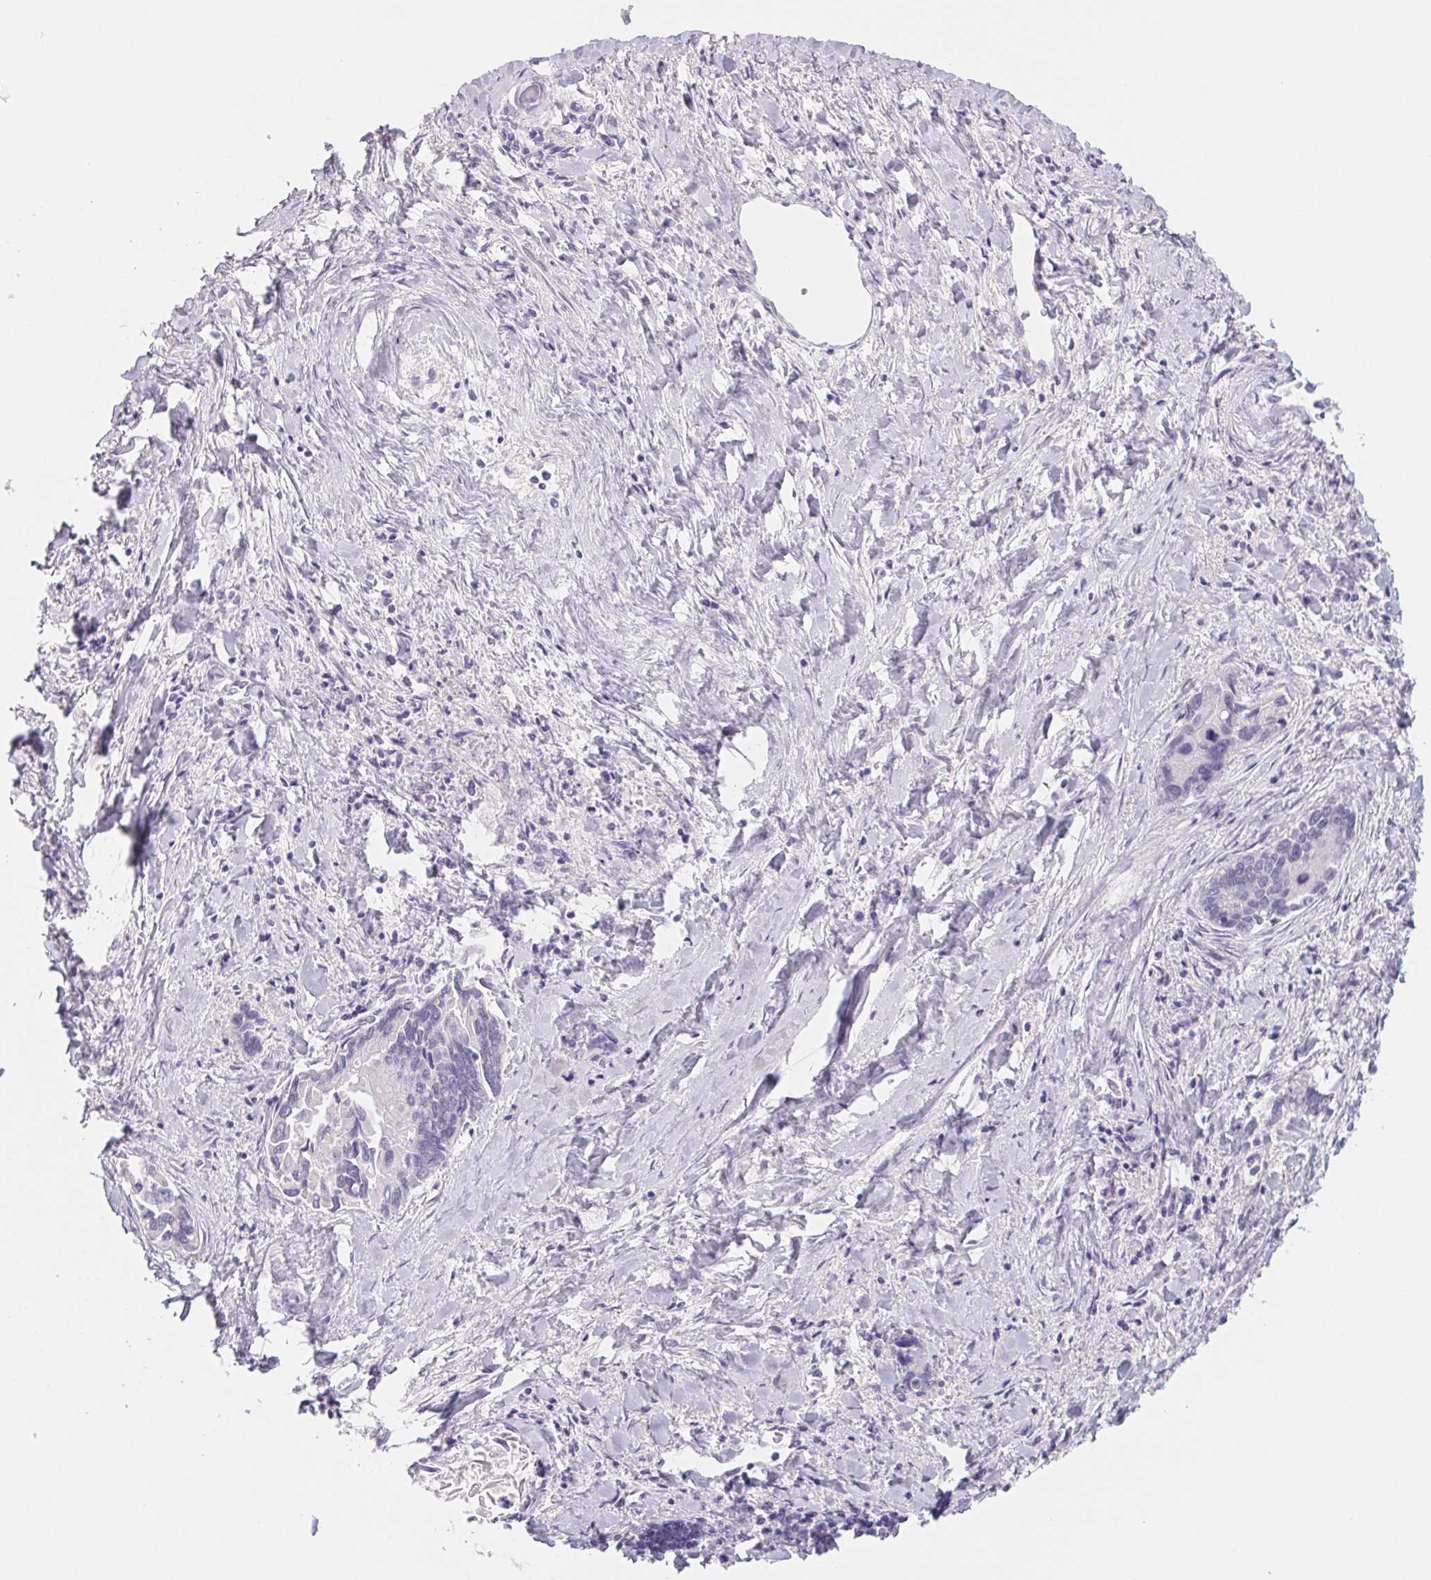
{"staining": {"intensity": "negative", "quantity": "none", "location": "none"}, "tissue": "liver cancer", "cell_type": "Tumor cells", "image_type": "cancer", "snomed": [{"axis": "morphology", "description": "Cholangiocarcinoma"}, {"axis": "topography", "description": "Liver"}], "caption": "High power microscopy micrograph of an immunohistochemistry (IHC) photomicrograph of liver cancer (cholangiocarcinoma), revealing no significant expression in tumor cells.", "gene": "CTNND2", "patient": {"sex": "male", "age": 66}}